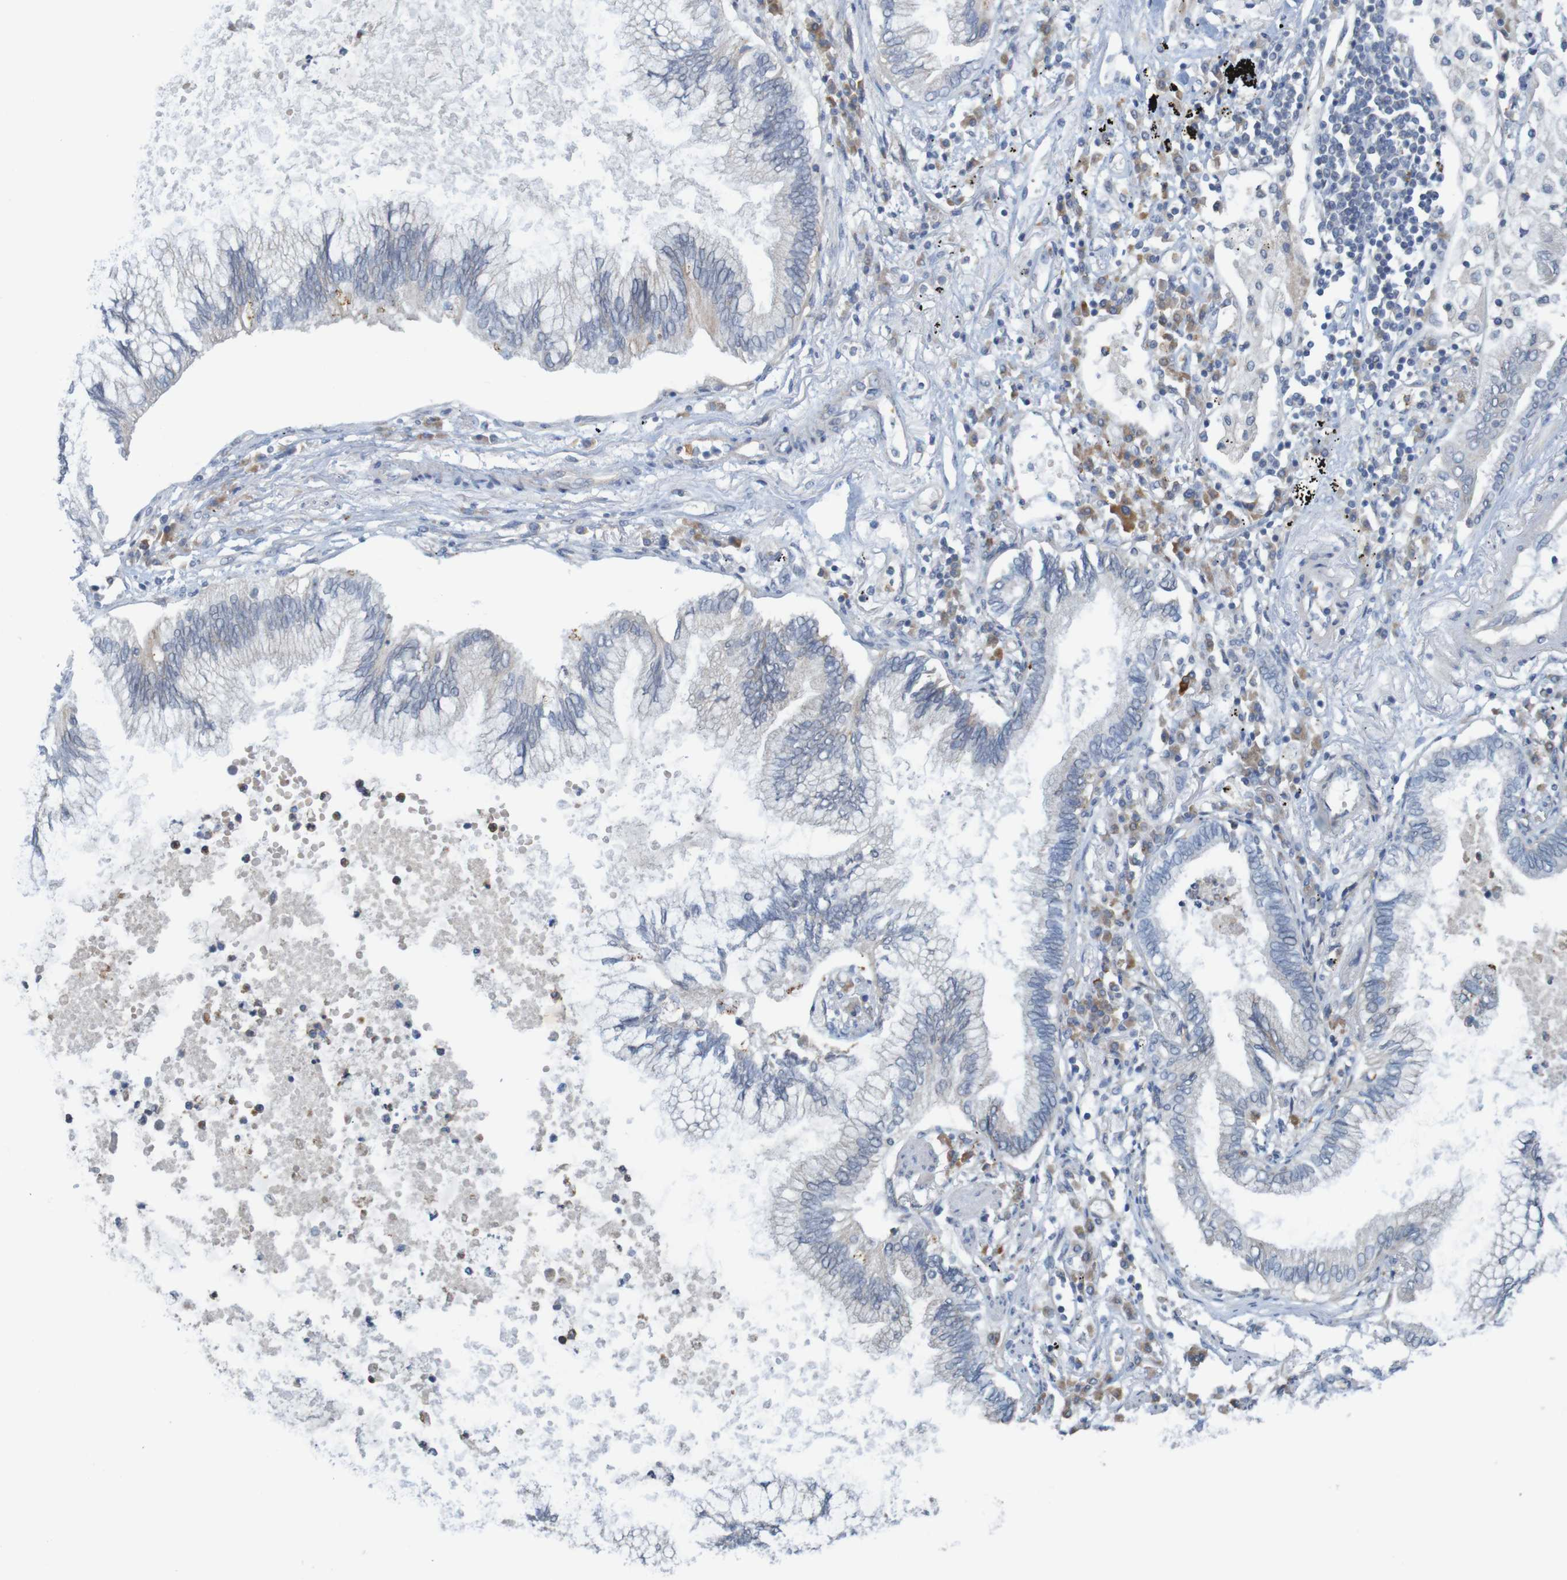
{"staining": {"intensity": "negative", "quantity": "none", "location": "none"}, "tissue": "lung cancer", "cell_type": "Tumor cells", "image_type": "cancer", "snomed": [{"axis": "morphology", "description": "Normal tissue, NOS"}, {"axis": "morphology", "description": "Adenocarcinoma, NOS"}, {"axis": "topography", "description": "Bronchus"}, {"axis": "topography", "description": "Lung"}], "caption": "The IHC histopathology image has no significant positivity in tumor cells of lung cancer (adenocarcinoma) tissue.", "gene": "NAV2", "patient": {"sex": "female", "age": 70}}